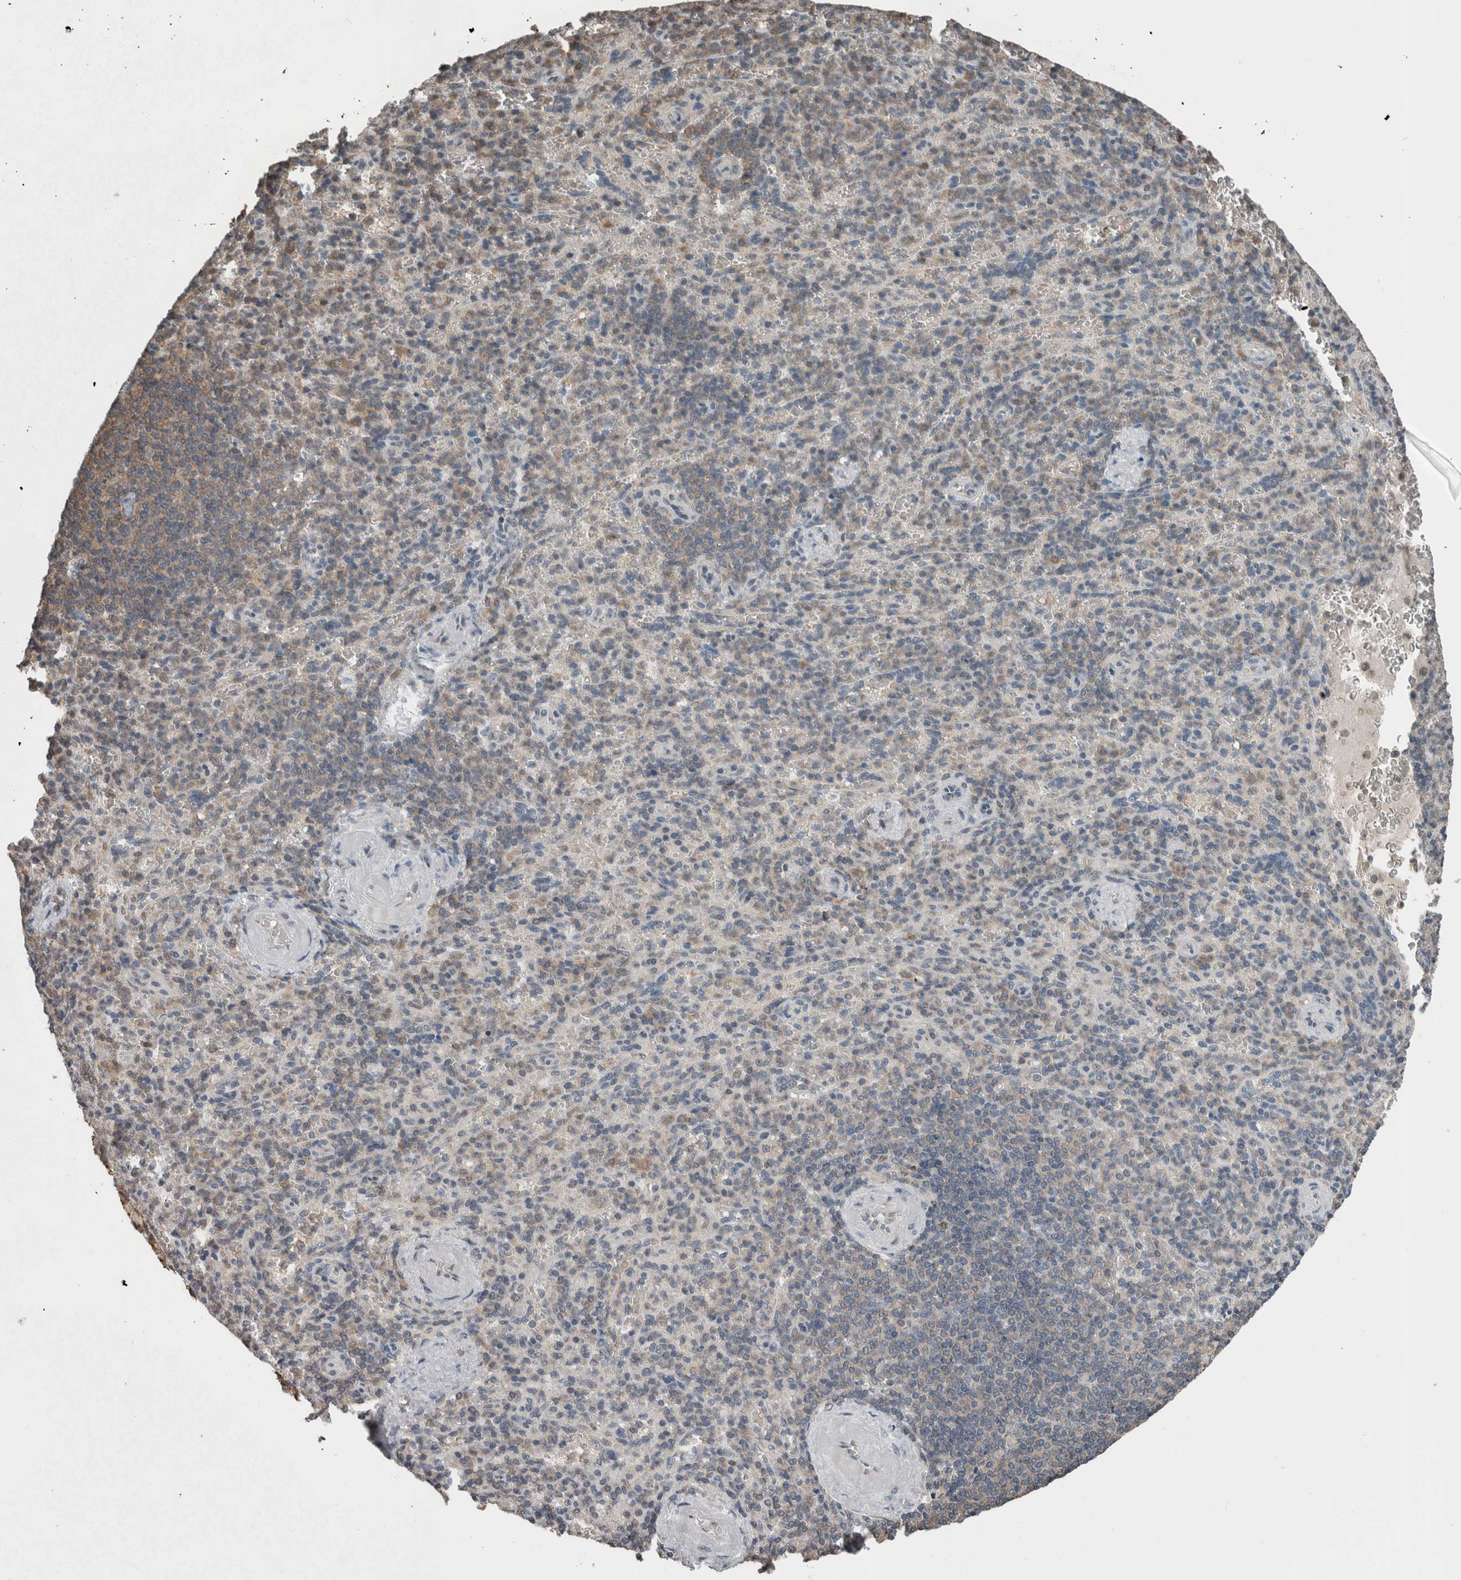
{"staining": {"intensity": "weak", "quantity": "25%-75%", "location": "cytoplasmic/membranous"}, "tissue": "spleen", "cell_type": "Cells in red pulp", "image_type": "normal", "snomed": [{"axis": "morphology", "description": "Normal tissue, NOS"}, {"axis": "topography", "description": "Spleen"}], "caption": "Weak cytoplasmic/membranous protein expression is present in approximately 25%-75% of cells in red pulp in spleen. (DAB IHC, brown staining for protein, blue staining for nuclei).", "gene": "MAFF", "patient": {"sex": "female", "age": 74}}